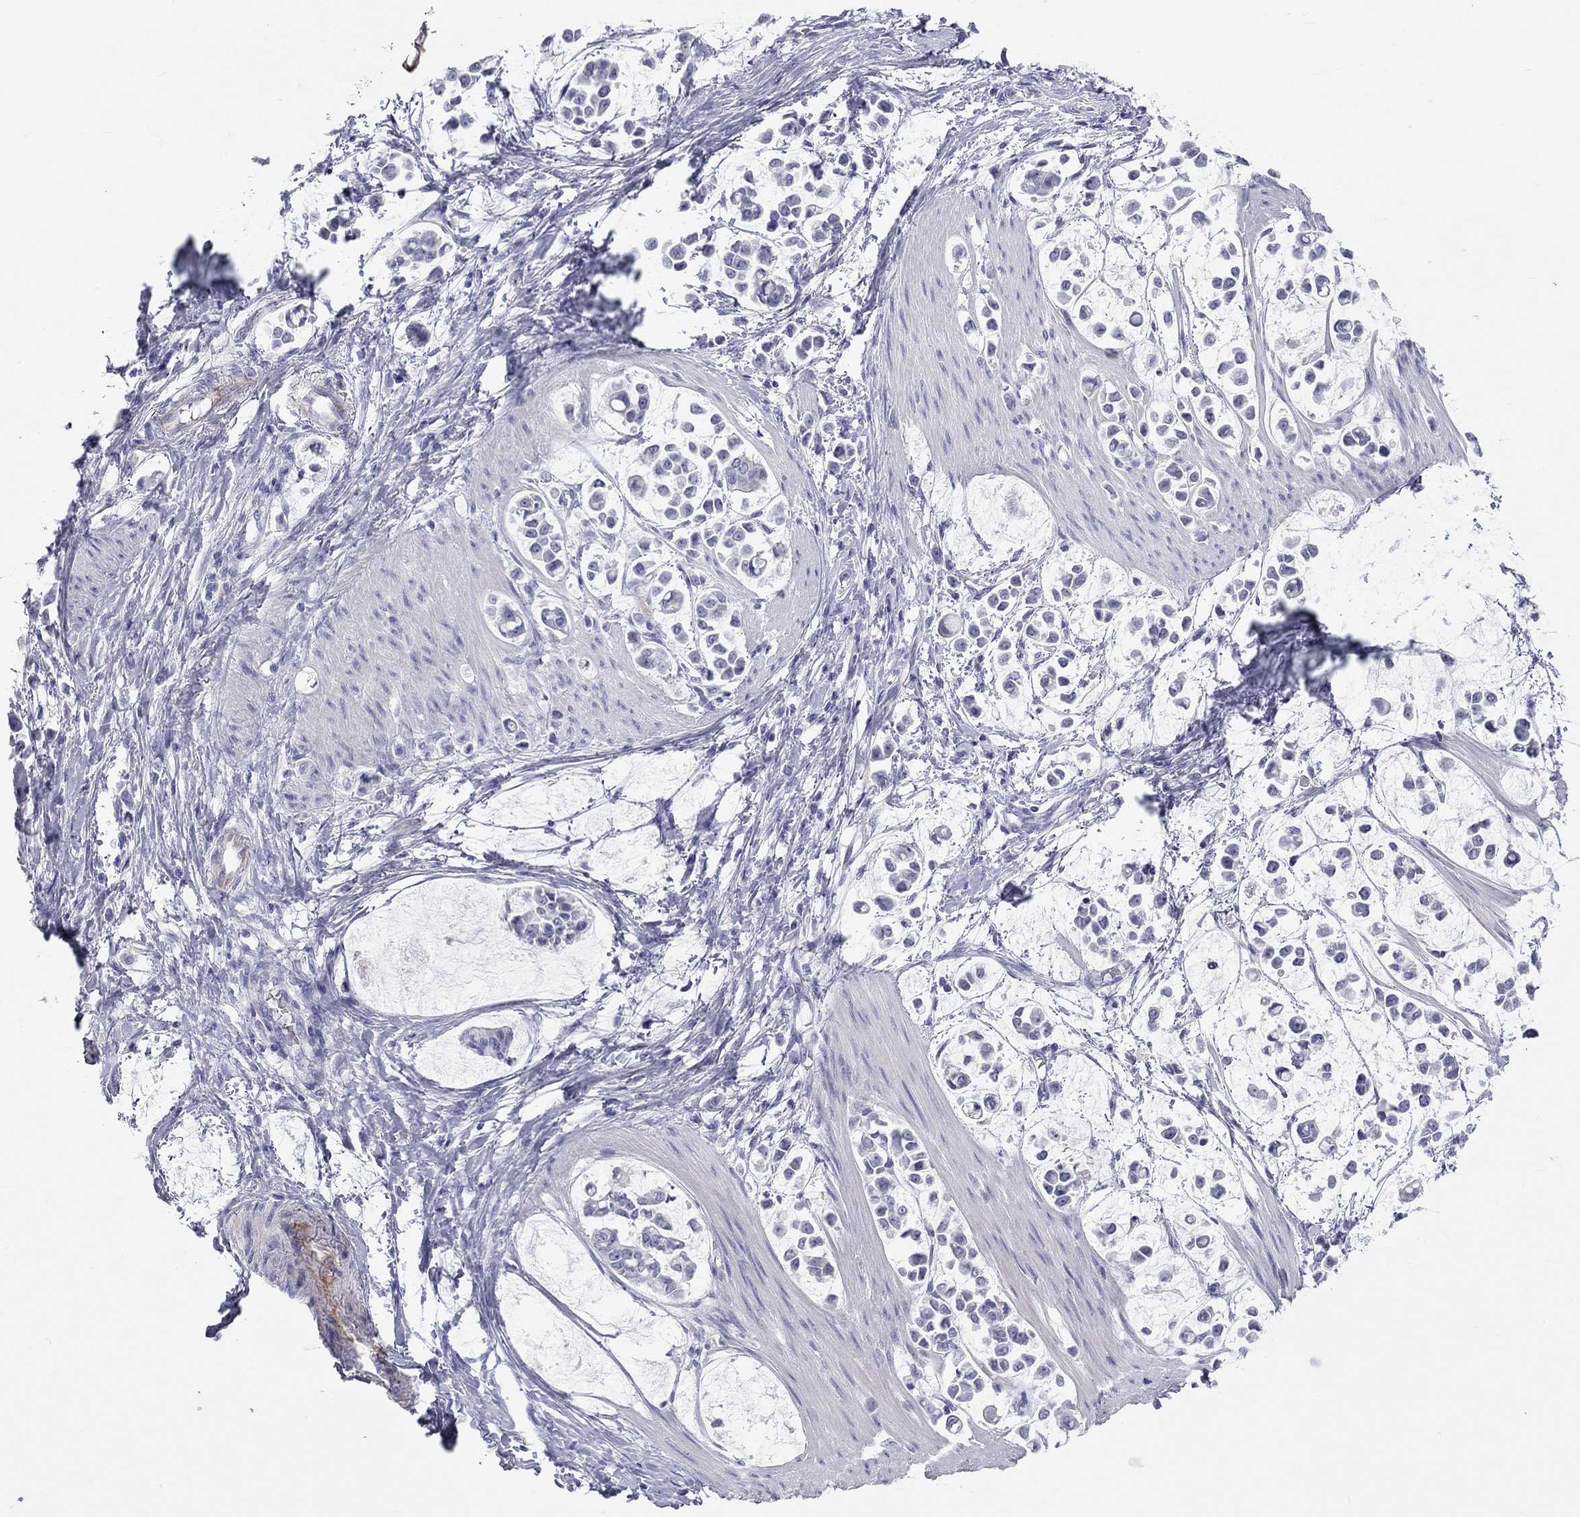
{"staining": {"intensity": "negative", "quantity": "none", "location": "none"}, "tissue": "stomach cancer", "cell_type": "Tumor cells", "image_type": "cancer", "snomed": [{"axis": "morphology", "description": "Adenocarcinoma, NOS"}, {"axis": "topography", "description": "Stomach"}], "caption": "IHC of stomach cancer shows no staining in tumor cells.", "gene": "PCDHGC5", "patient": {"sex": "male", "age": 82}}